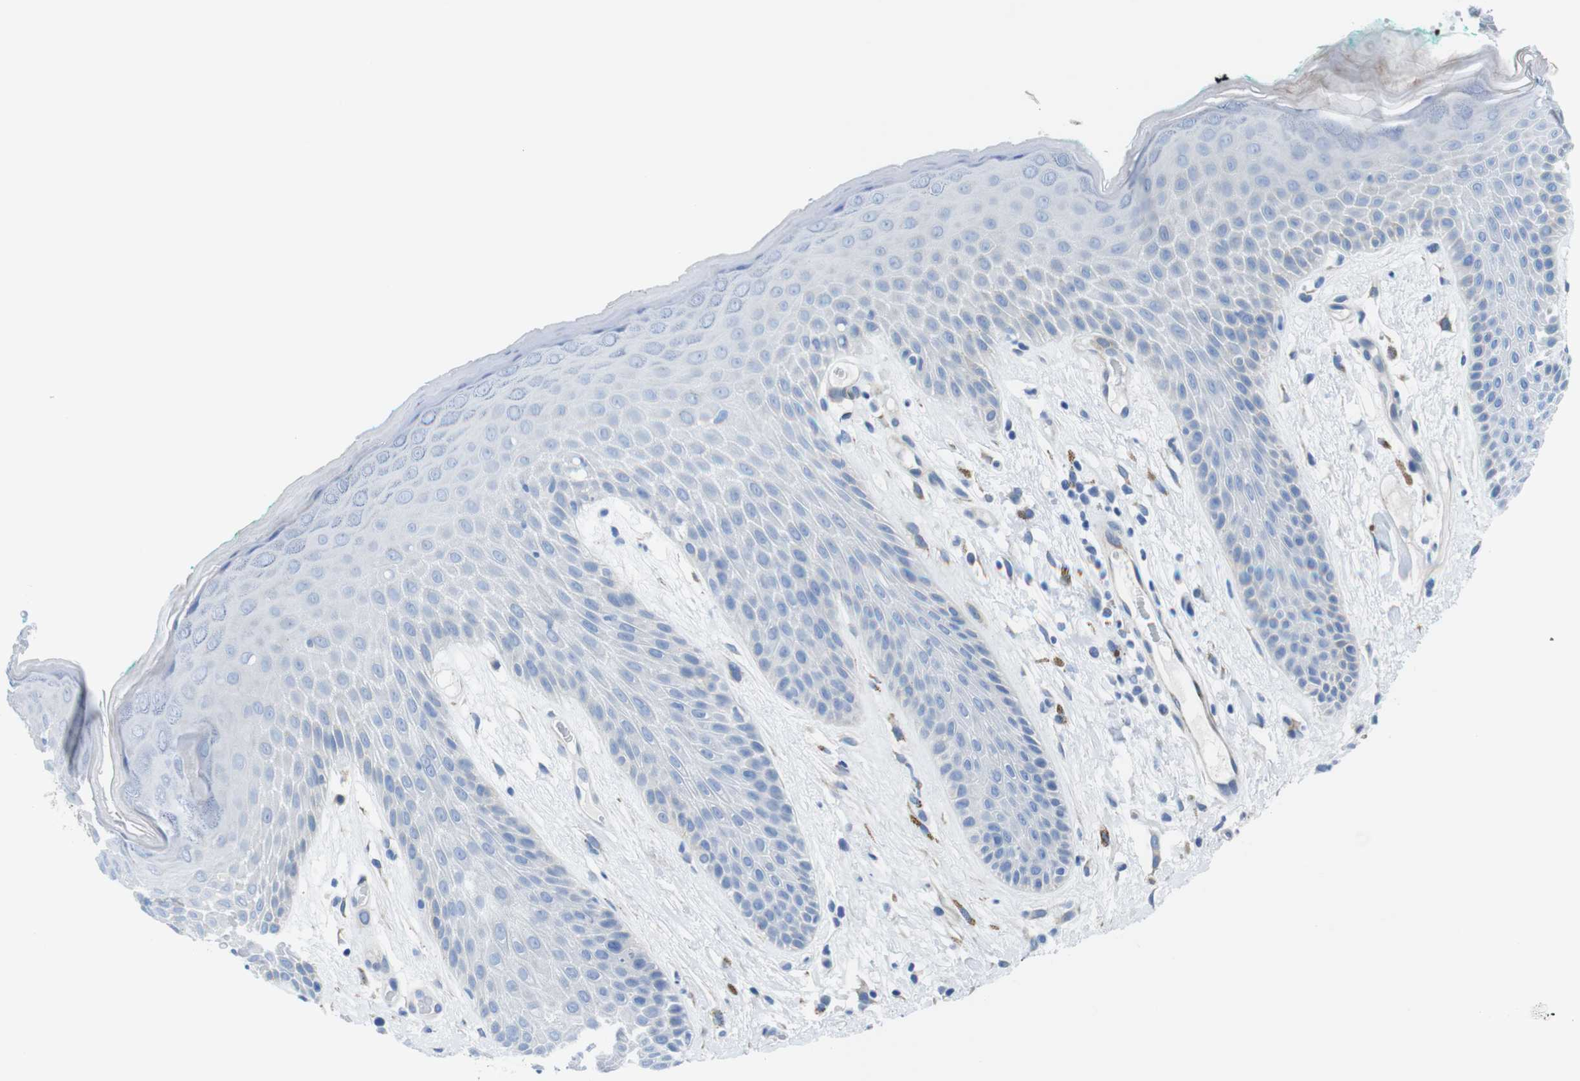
{"staining": {"intensity": "negative", "quantity": "none", "location": "none"}, "tissue": "skin", "cell_type": "Epidermal cells", "image_type": "normal", "snomed": [{"axis": "morphology", "description": "Normal tissue, NOS"}, {"axis": "topography", "description": "Anal"}], "caption": "High power microscopy histopathology image of an immunohistochemistry micrograph of normal skin, revealing no significant positivity in epidermal cells.", "gene": "CDH8", "patient": {"sex": "male", "age": 74}}